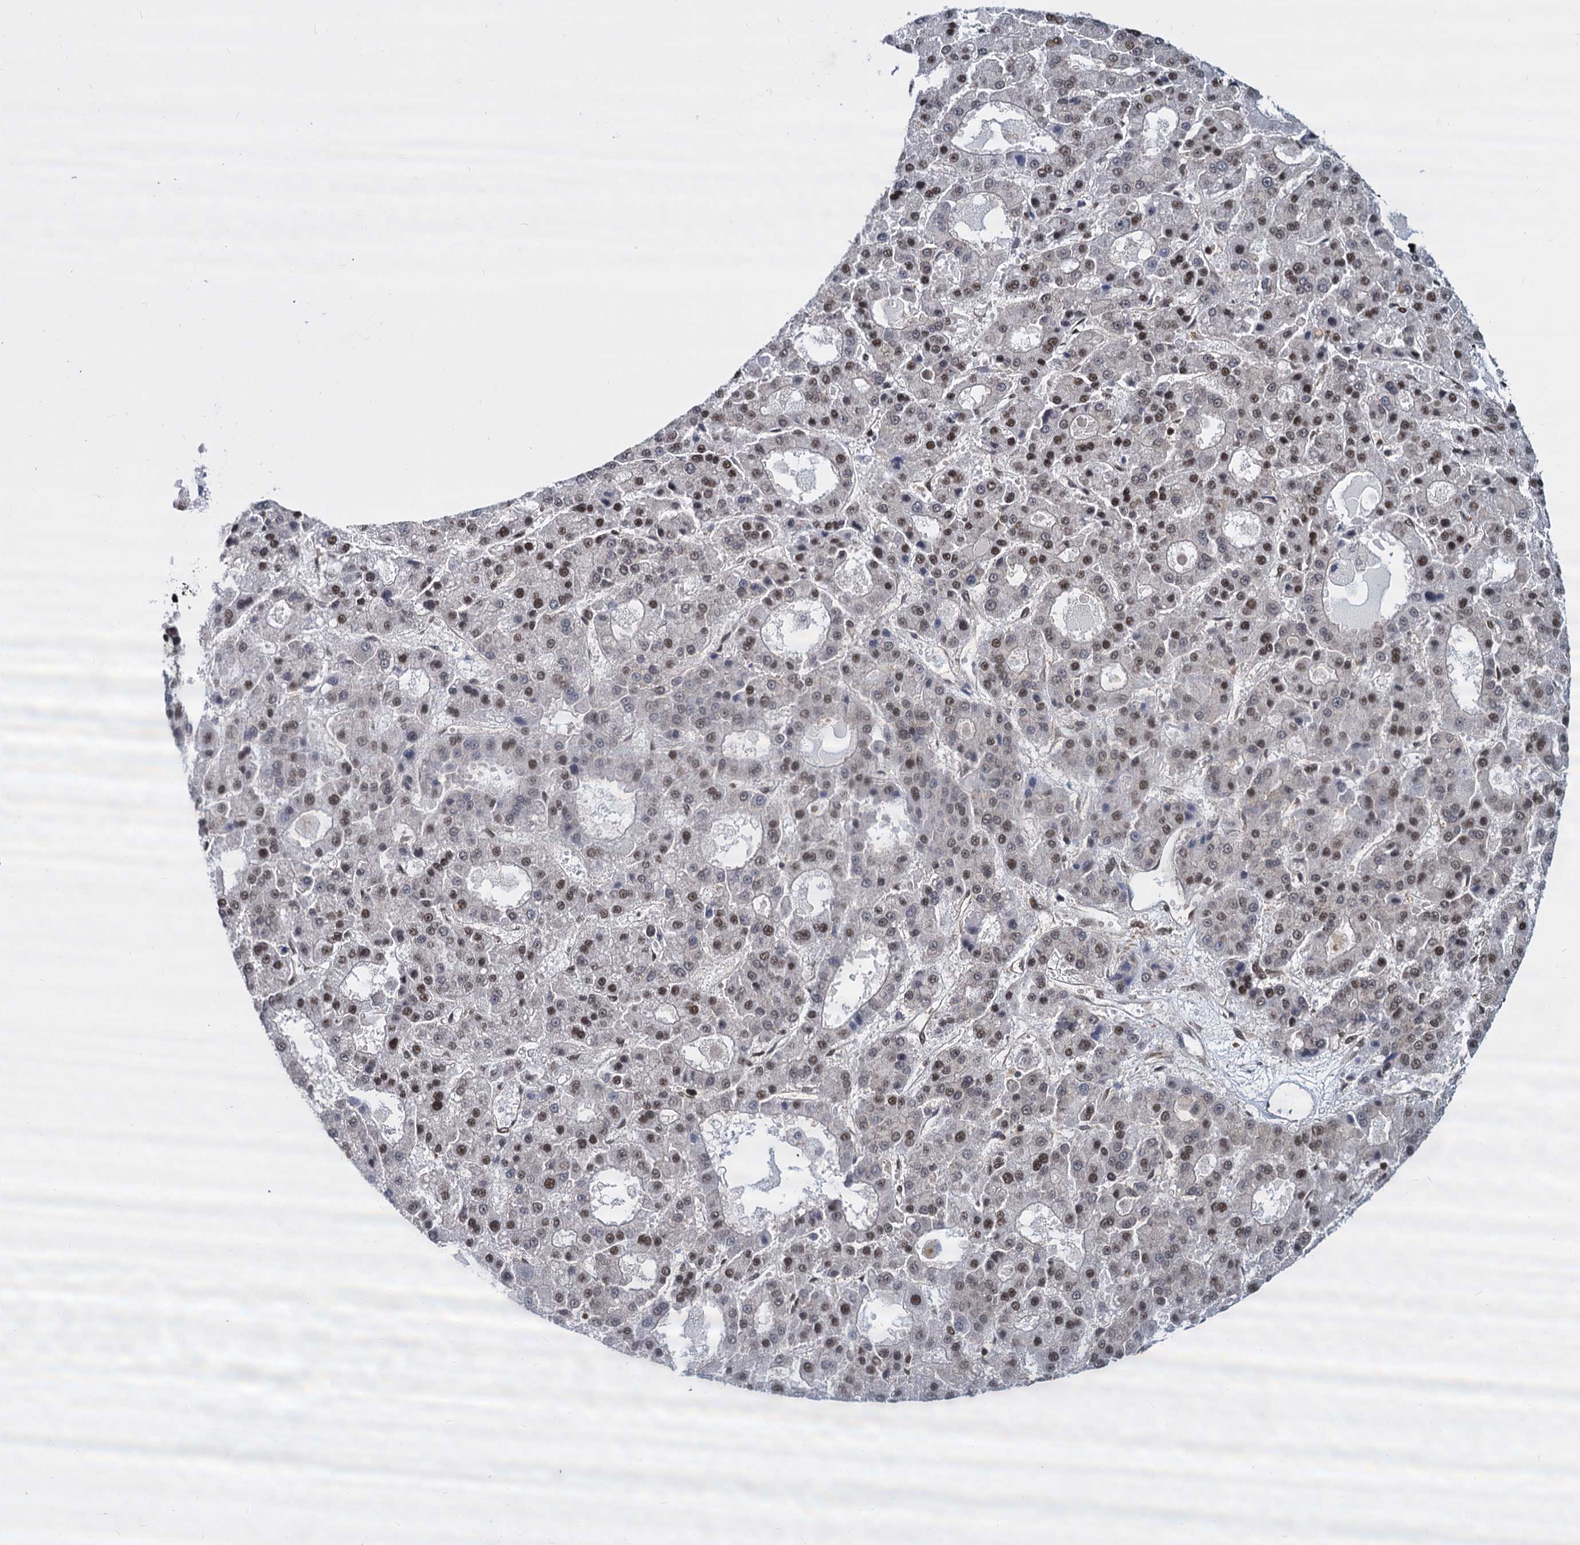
{"staining": {"intensity": "moderate", "quantity": "25%-75%", "location": "nuclear"}, "tissue": "liver cancer", "cell_type": "Tumor cells", "image_type": "cancer", "snomed": [{"axis": "morphology", "description": "Carcinoma, Hepatocellular, NOS"}, {"axis": "topography", "description": "Liver"}], "caption": "Liver cancer stained for a protein demonstrates moderate nuclear positivity in tumor cells.", "gene": "DCPS", "patient": {"sex": "male", "age": 70}}